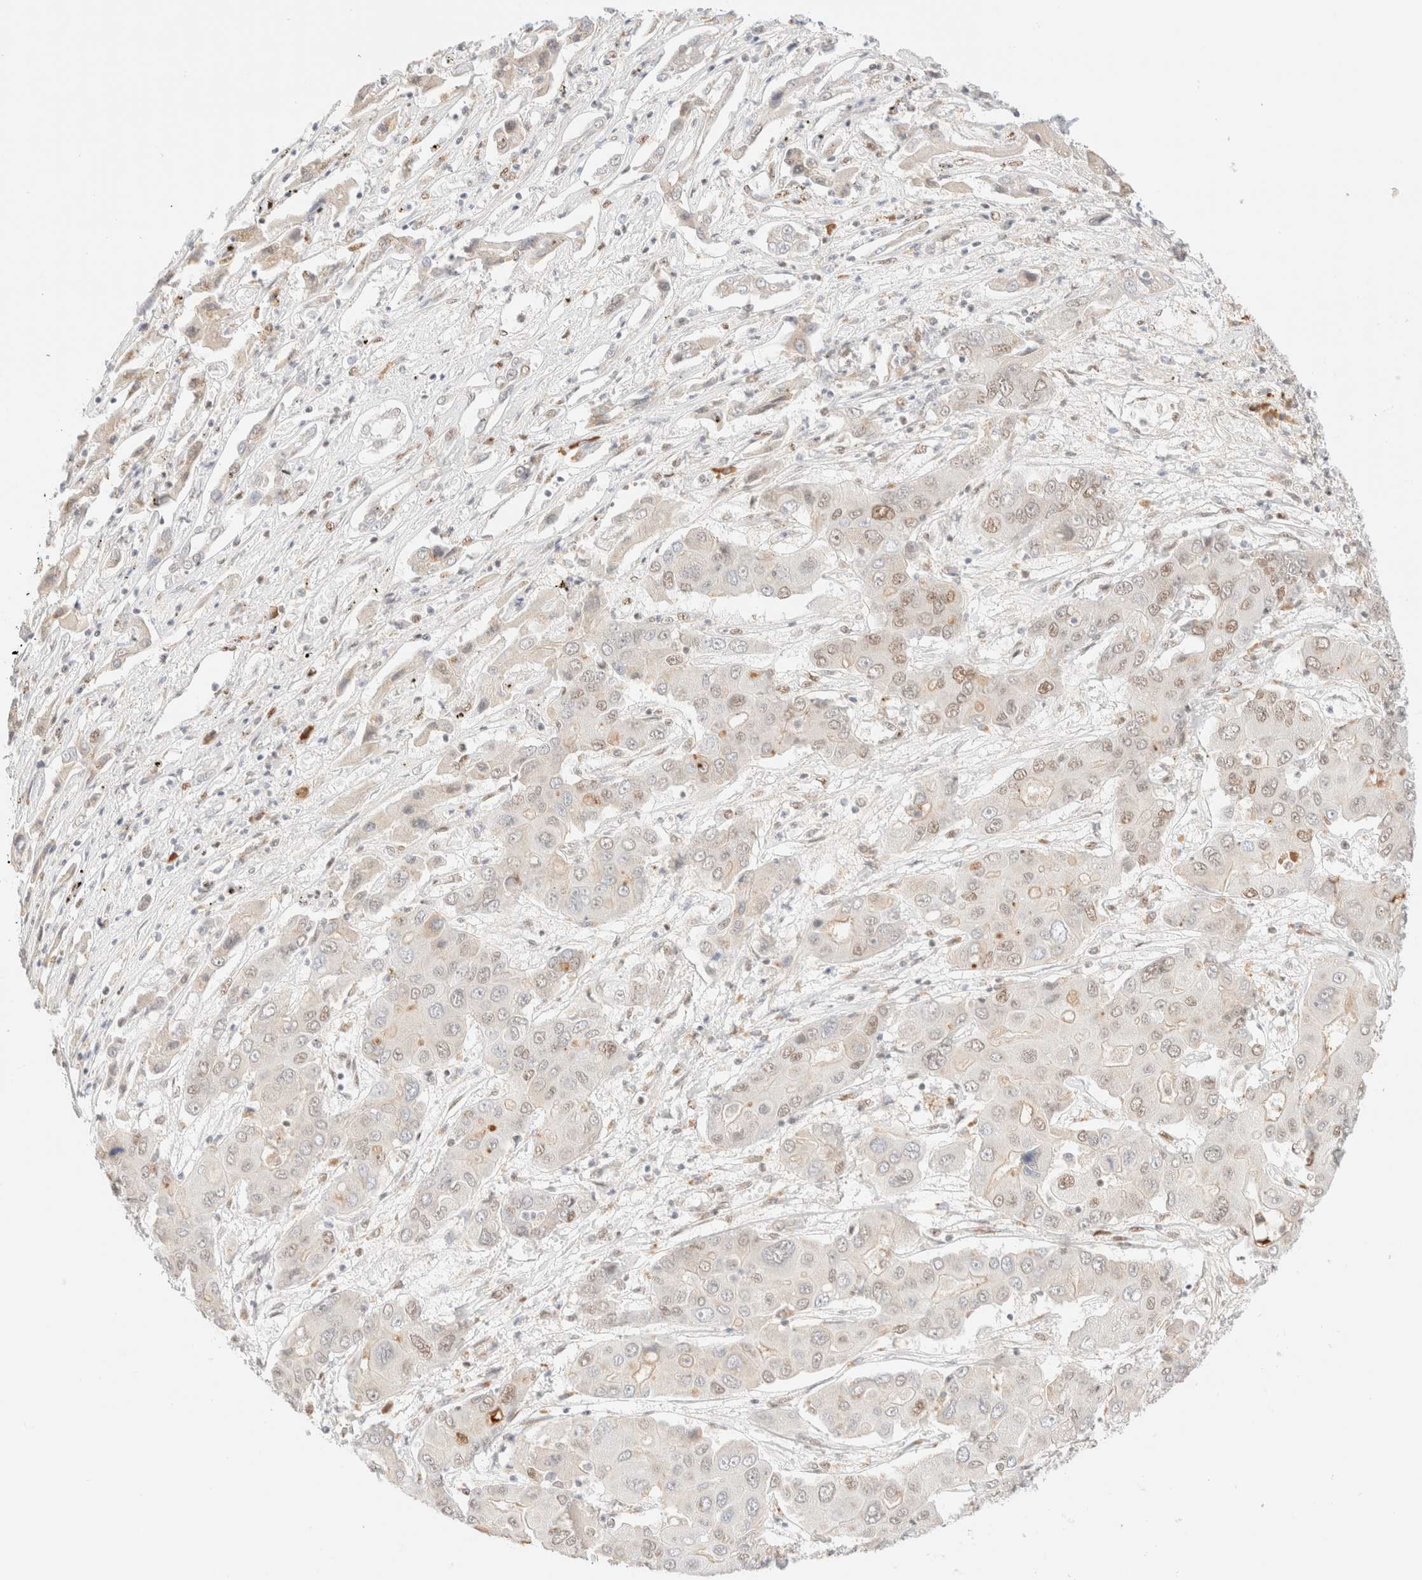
{"staining": {"intensity": "weak", "quantity": ">75%", "location": "nuclear"}, "tissue": "liver cancer", "cell_type": "Tumor cells", "image_type": "cancer", "snomed": [{"axis": "morphology", "description": "Cholangiocarcinoma"}, {"axis": "topography", "description": "Liver"}], "caption": "An image of human liver cholangiocarcinoma stained for a protein demonstrates weak nuclear brown staining in tumor cells. The staining is performed using DAB brown chromogen to label protein expression. The nuclei are counter-stained blue using hematoxylin.", "gene": "CIC", "patient": {"sex": "male", "age": 67}}